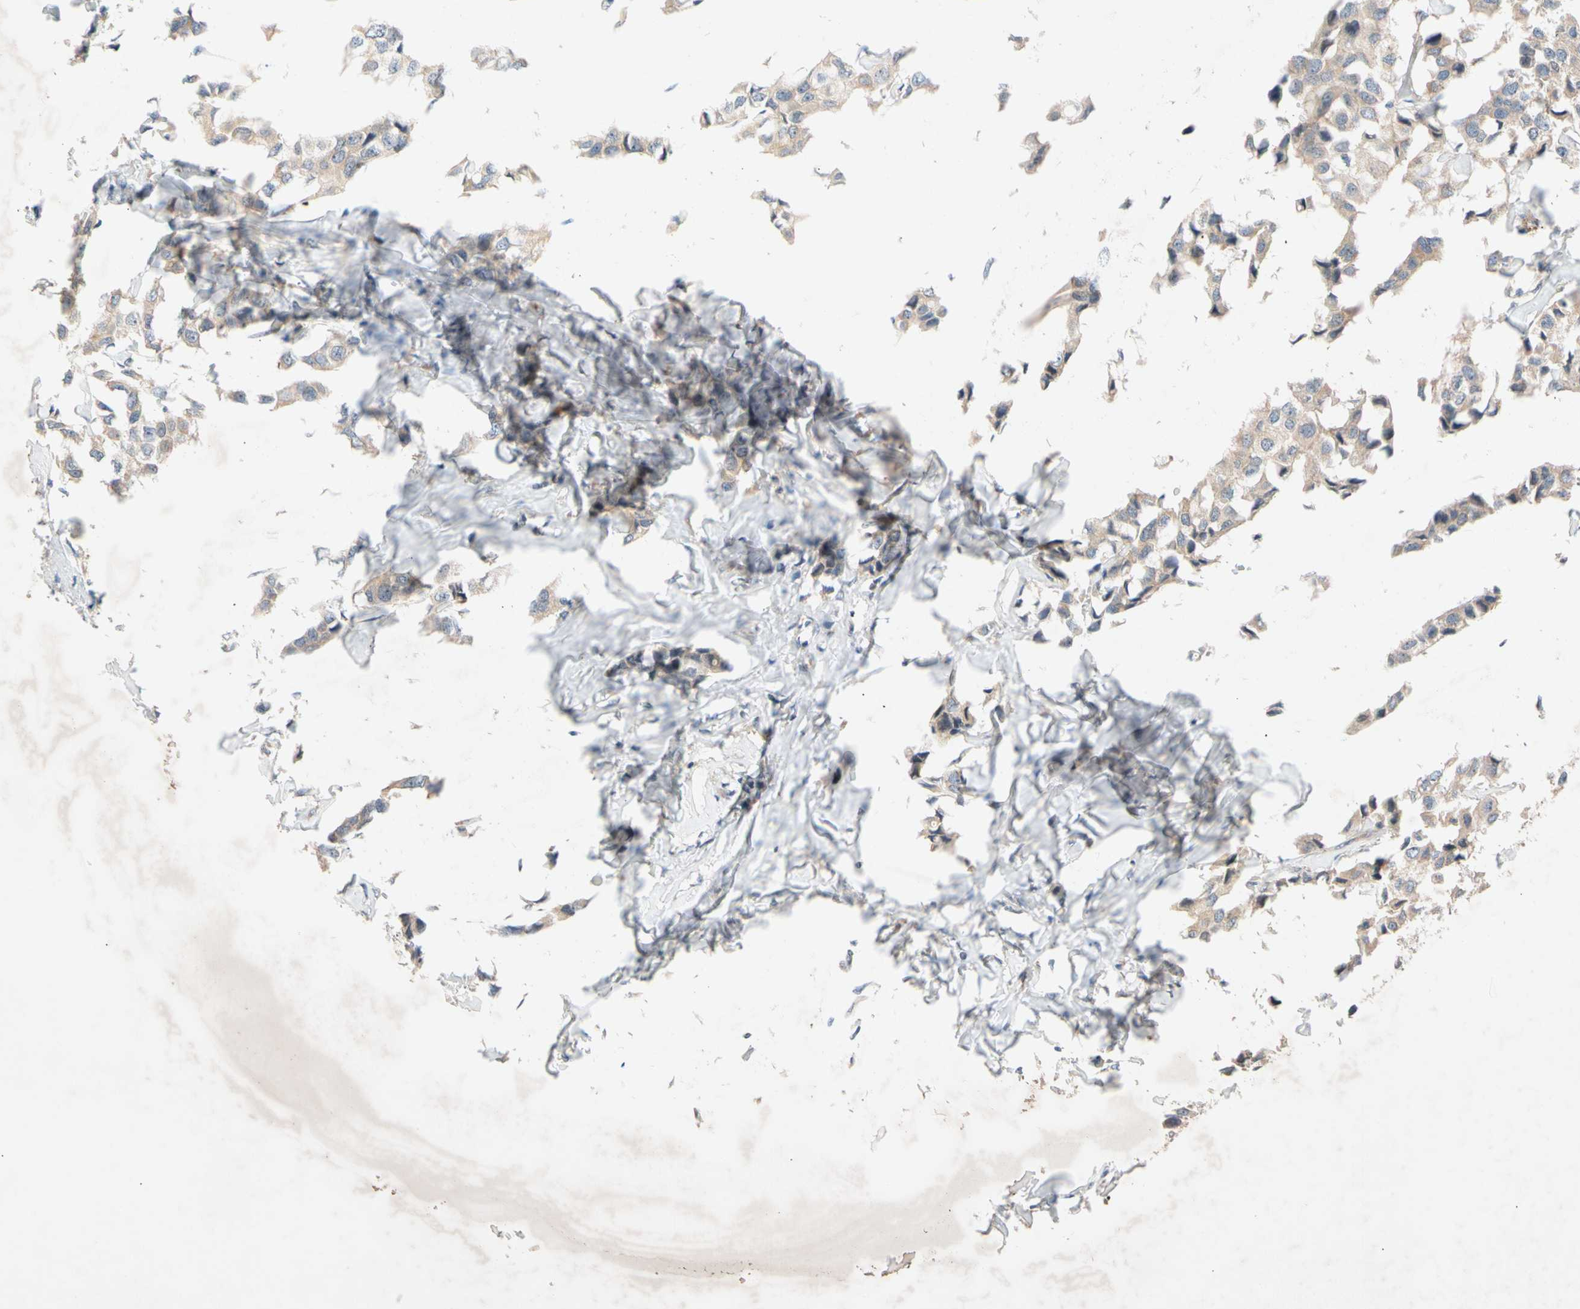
{"staining": {"intensity": "weak", "quantity": ">75%", "location": "cytoplasmic/membranous"}, "tissue": "breast cancer", "cell_type": "Tumor cells", "image_type": "cancer", "snomed": [{"axis": "morphology", "description": "Duct carcinoma"}, {"axis": "topography", "description": "Breast"}], "caption": "This is an image of IHC staining of breast infiltrating ductal carcinoma, which shows weak positivity in the cytoplasmic/membranous of tumor cells.", "gene": "CNST", "patient": {"sex": "female", "age": 80}}